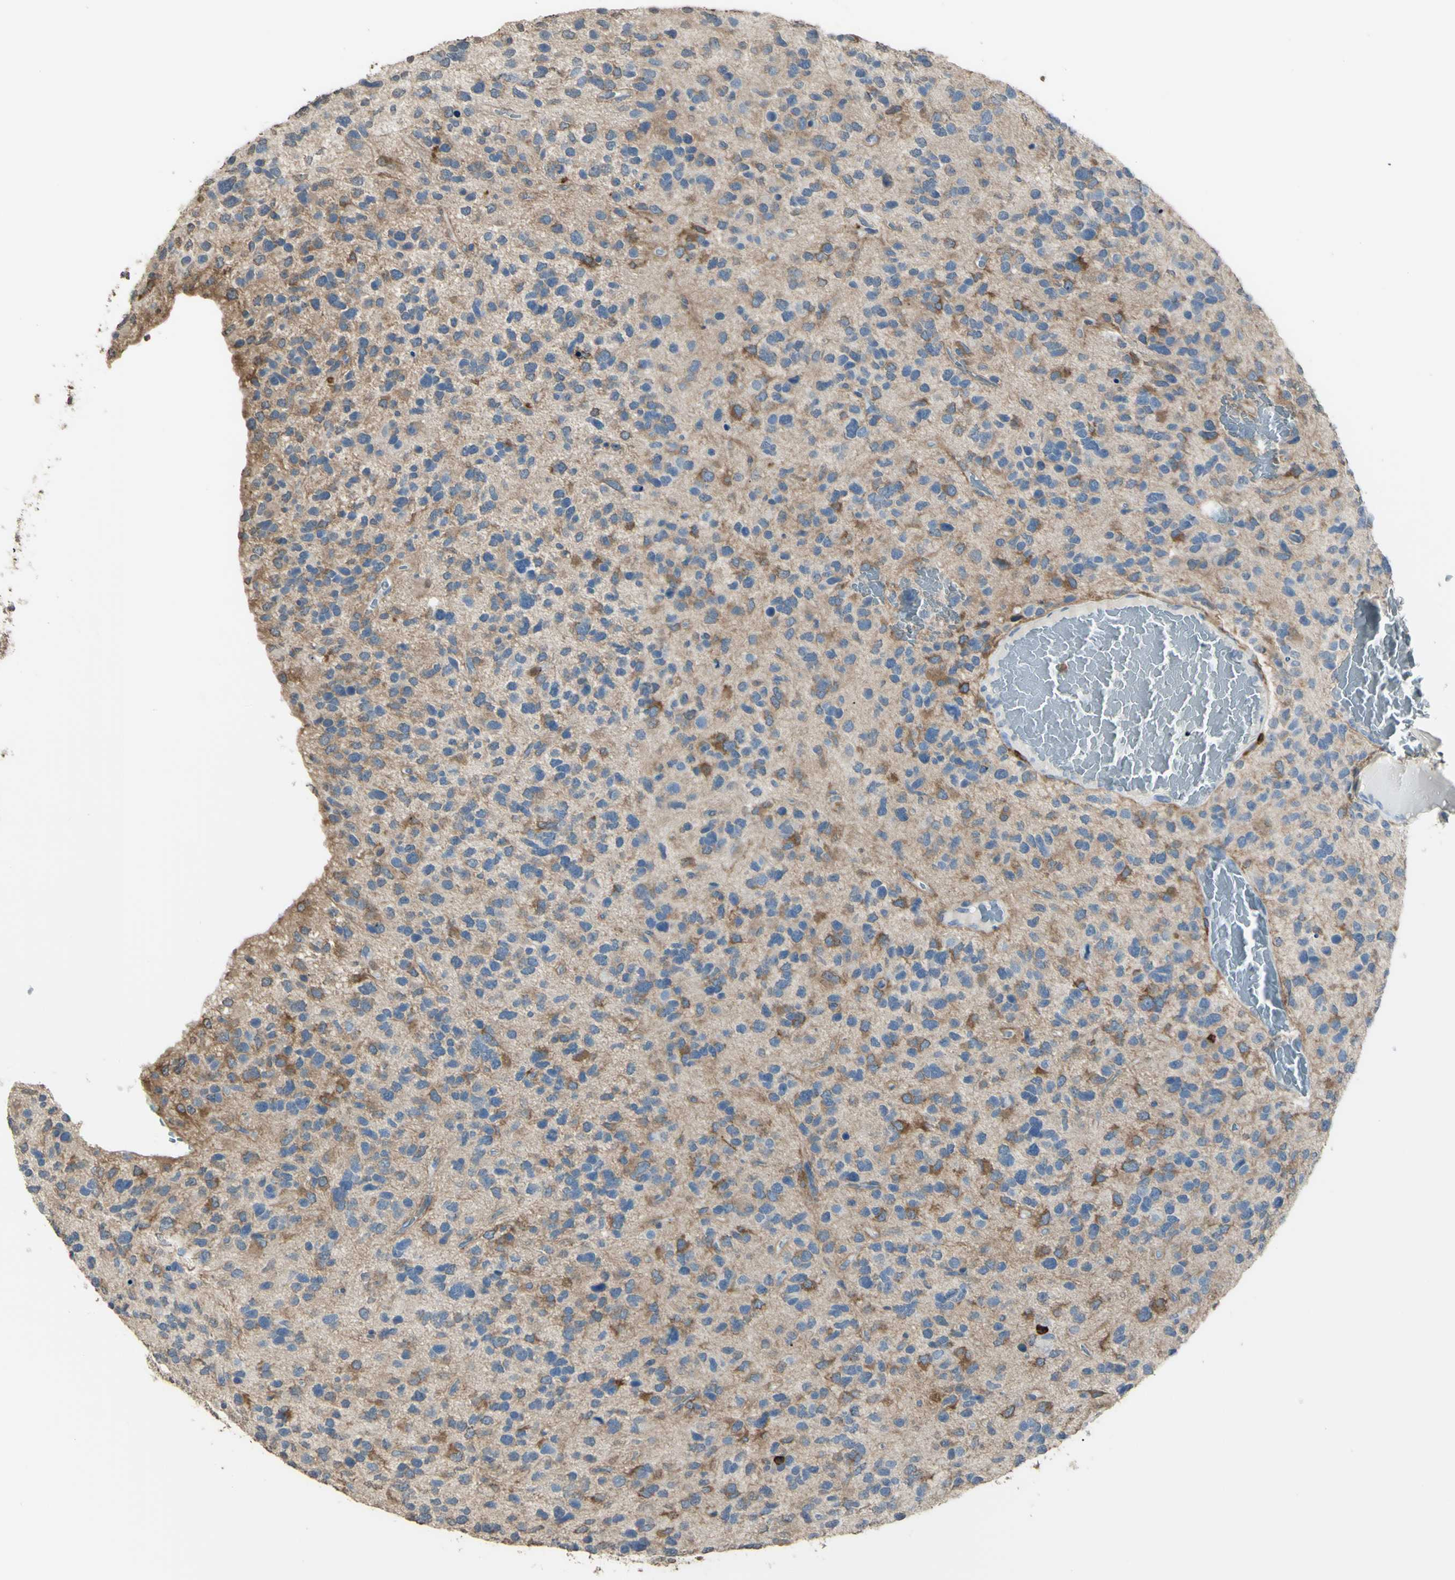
{"staining": {"intensity": "moderate", "quantity": "<25%", "location": "cytoplasmic/membranous"}, "tissue": "glioma", "cell_type": "Tumor cells", "image_type": "cancer", "snomed": [{"axis": "morphology", "description": "Glioma, malignant, High grade"}, {"axis": "topography", "description": "Brain"}], "caption": "The immunohistochemical stain labels moderate cytoplasmic/membranous staining in tumor cells of malignant high-grade glioma tissue.", "gene": "PSTPIP1", "patient": {"sex": "female", "age": 58}}